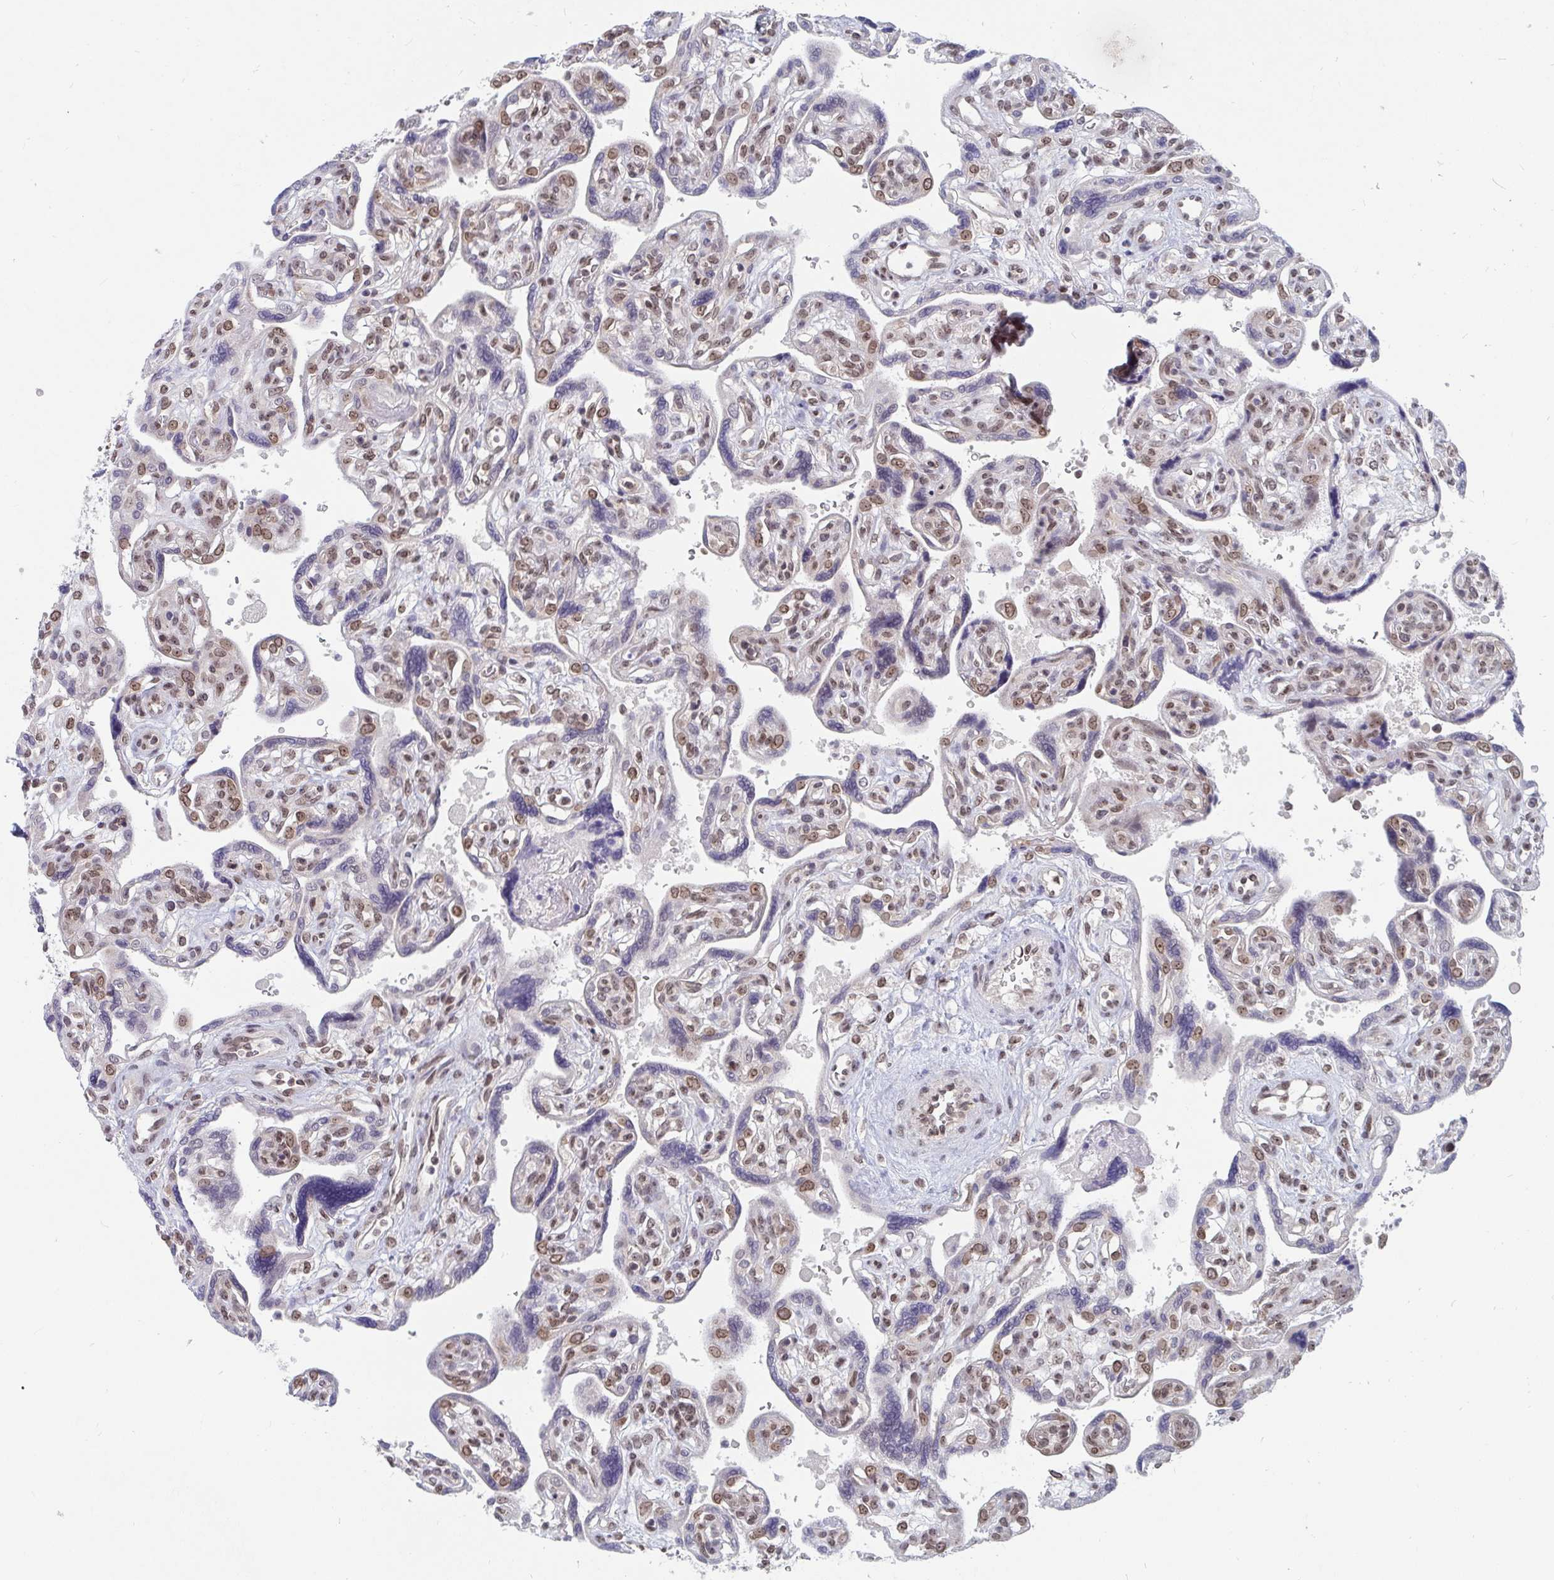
{"staining": {"intensity": "moderate", "quantity": ">75%", "location": "nuclear"}, "tissue": "placenta", "cell_type": "Decidual cells", "image_type": "normal", "snomed": [{"axis": "morphology", "description": "Normal tissue, NOS"}, {"axis": "topography", "description": "Placenta"}], "caption": "Immunohistochemical staining of unremarkable placenta shows >75% levels of moderate nuclear protein expression in approximately >75% of decidual cells. (DAB IHC with brightfield microscopy, high magnification).", "gene": "TRIP12", "patient": {"sex": "female", "age": 39}}